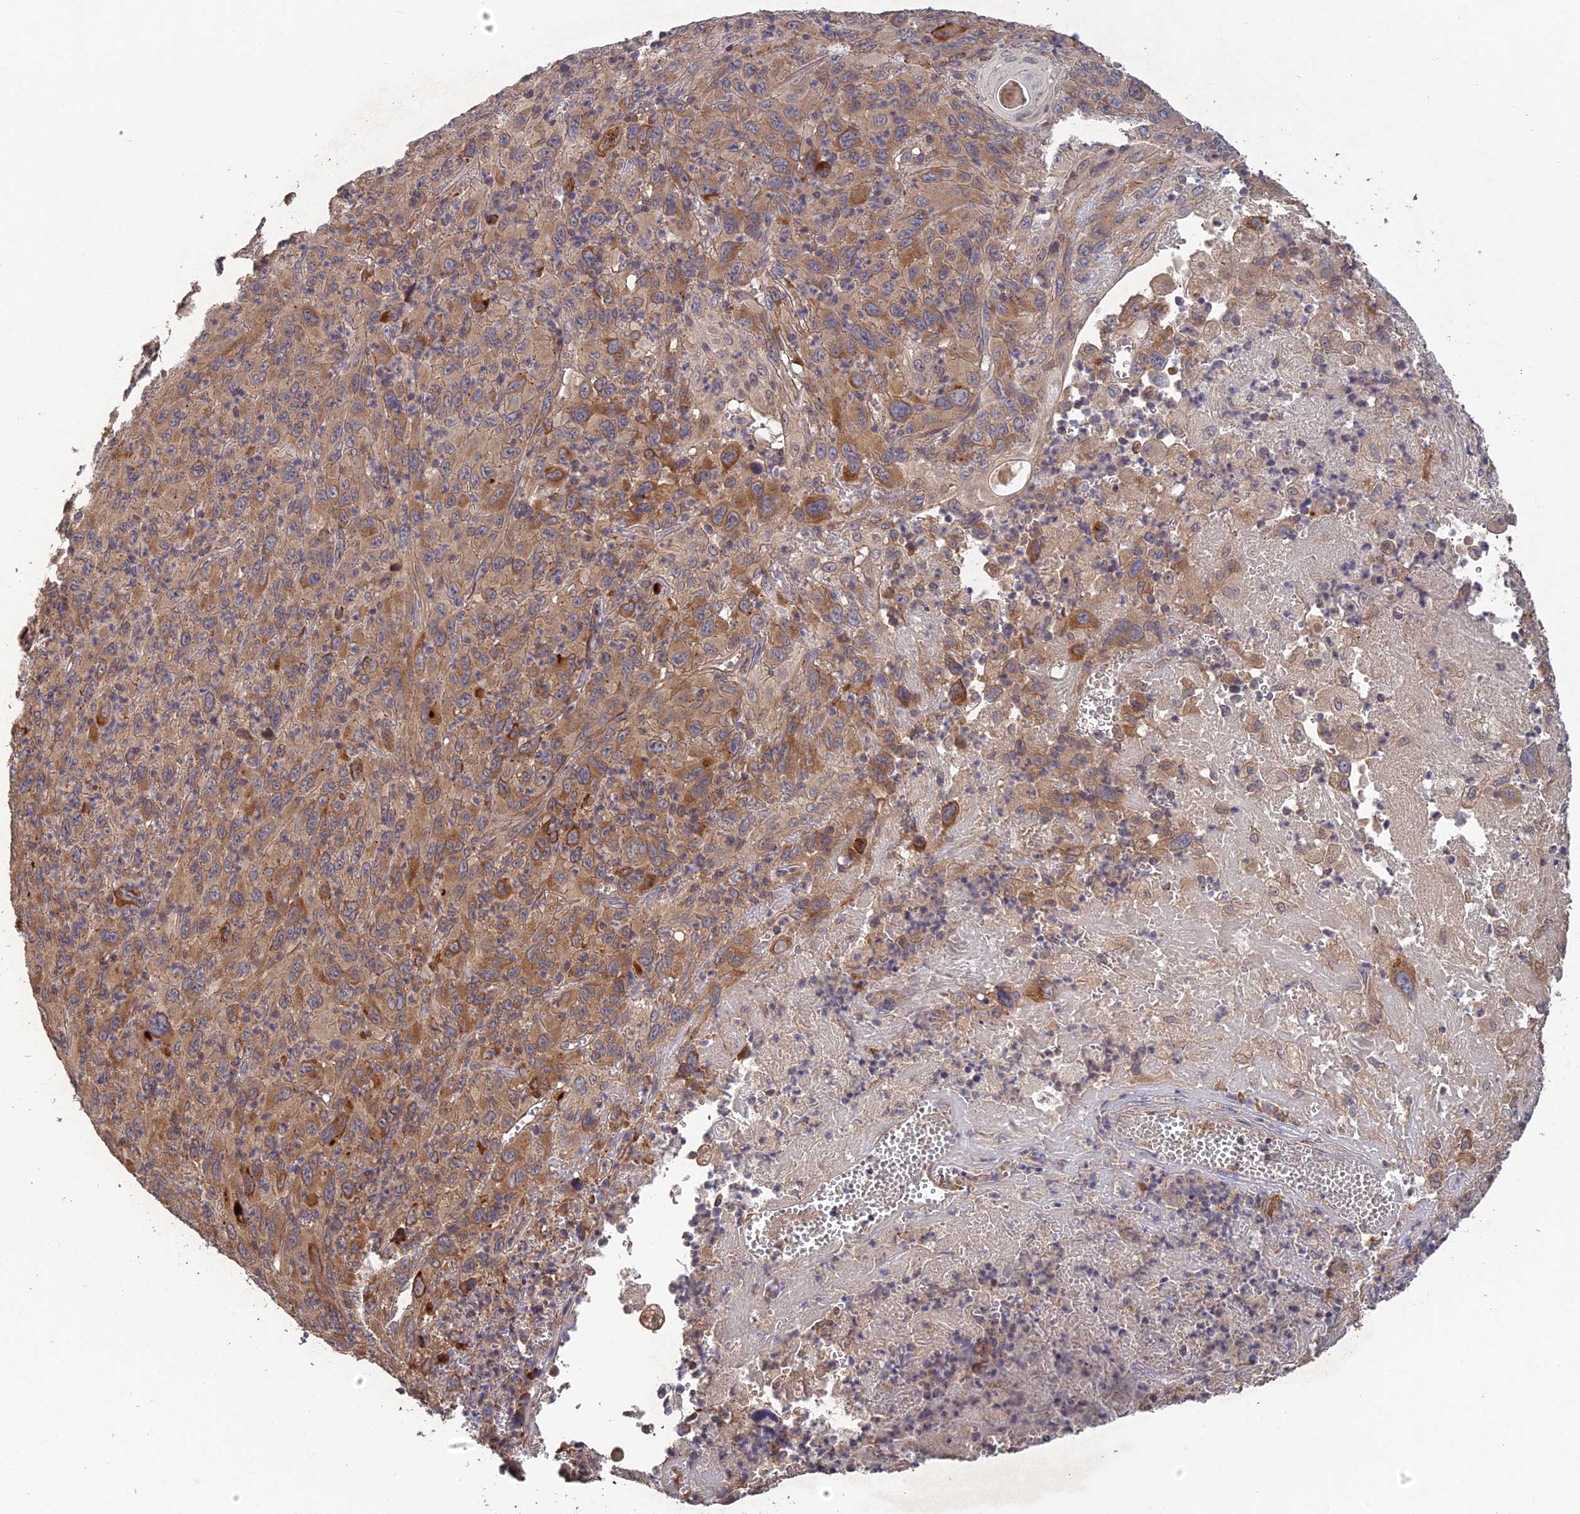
{"staining": {"intensity": "moderate", "quantity": "<25%", "location": "cytoplasmic/membranous"}, "tissue": "melanoma", "cell_type": "Tumor cells", "image_type": "cancer", "snomed": [{"axis": "morphology", "description": "Malignant melanoma, Metastatic site"}, {"axis": "topography", "description": "Skin"}], "caption": "Immunohistochemical staining of melanoma demonstrates low levels of moderate cytoplasmic/membranous positivity in about <25% of tumor cells.", "gene": "ARHGAP40", "patient": {"sex": "female", "age": 56}}